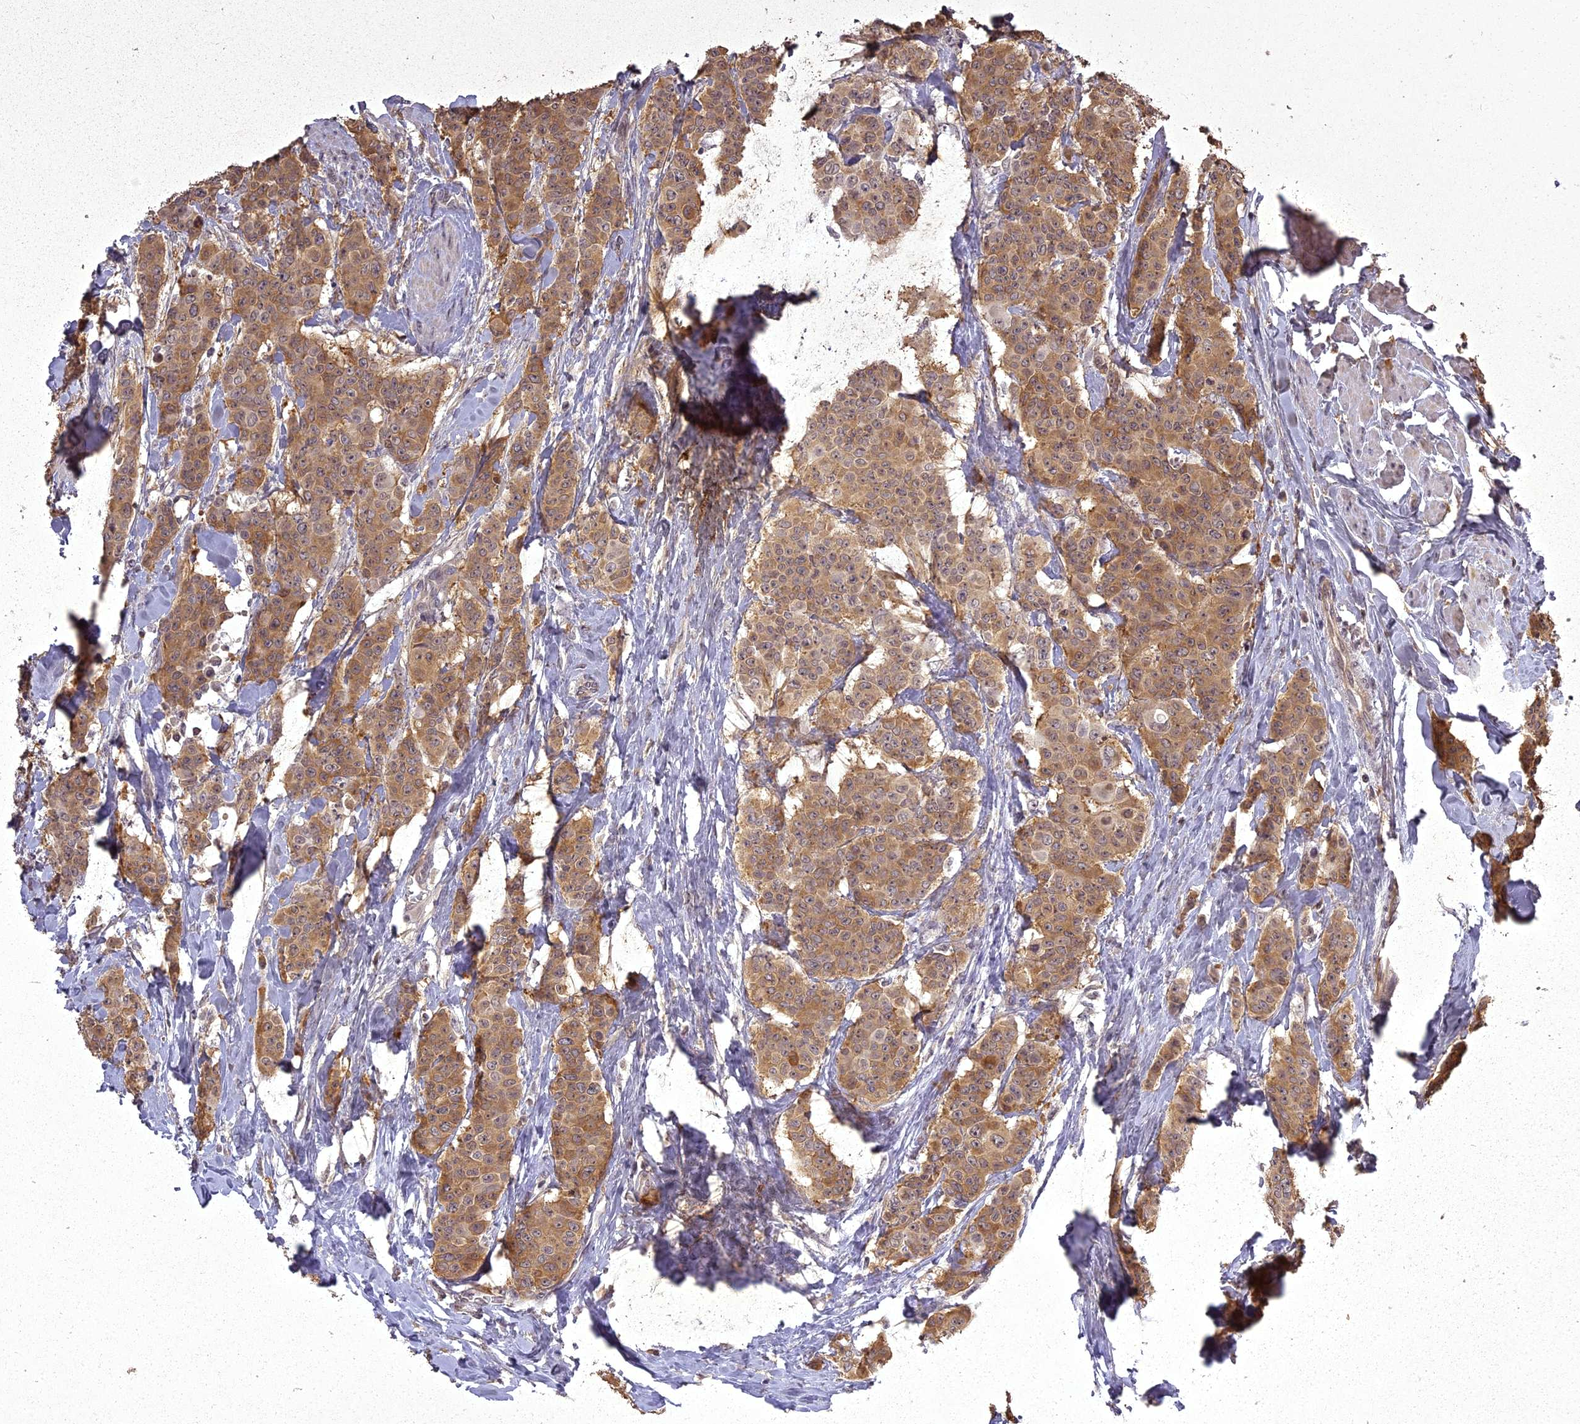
{"staining": {"intensity": "moderate", "quantity": ">75%", "location": "cytoplasmic/membranous"}, "tissue": "breast cancer", "cell_type": "Tumor cells", "image_type": "cancer", "snomed": [{"axis": "morphology", "description": "Duct carcinoma"}, {"axis": "topography", "description": "Breast"}], "caption": "Breast cancer (invasive ductal carcinoma) stained with DAB (3,3'-diaminobenzidine) immunohistochemistry demonstrates medium levels of moderate cytoplasmic/membranous staining in approximately >75% of tumor cells. The protein of interest is stained brown, and the nuclei are stained in blue (DAB IHC with brightfield microscopy, high magnification).", "gene": "ING5", "patient": {"sex": "female", "age": 40}}